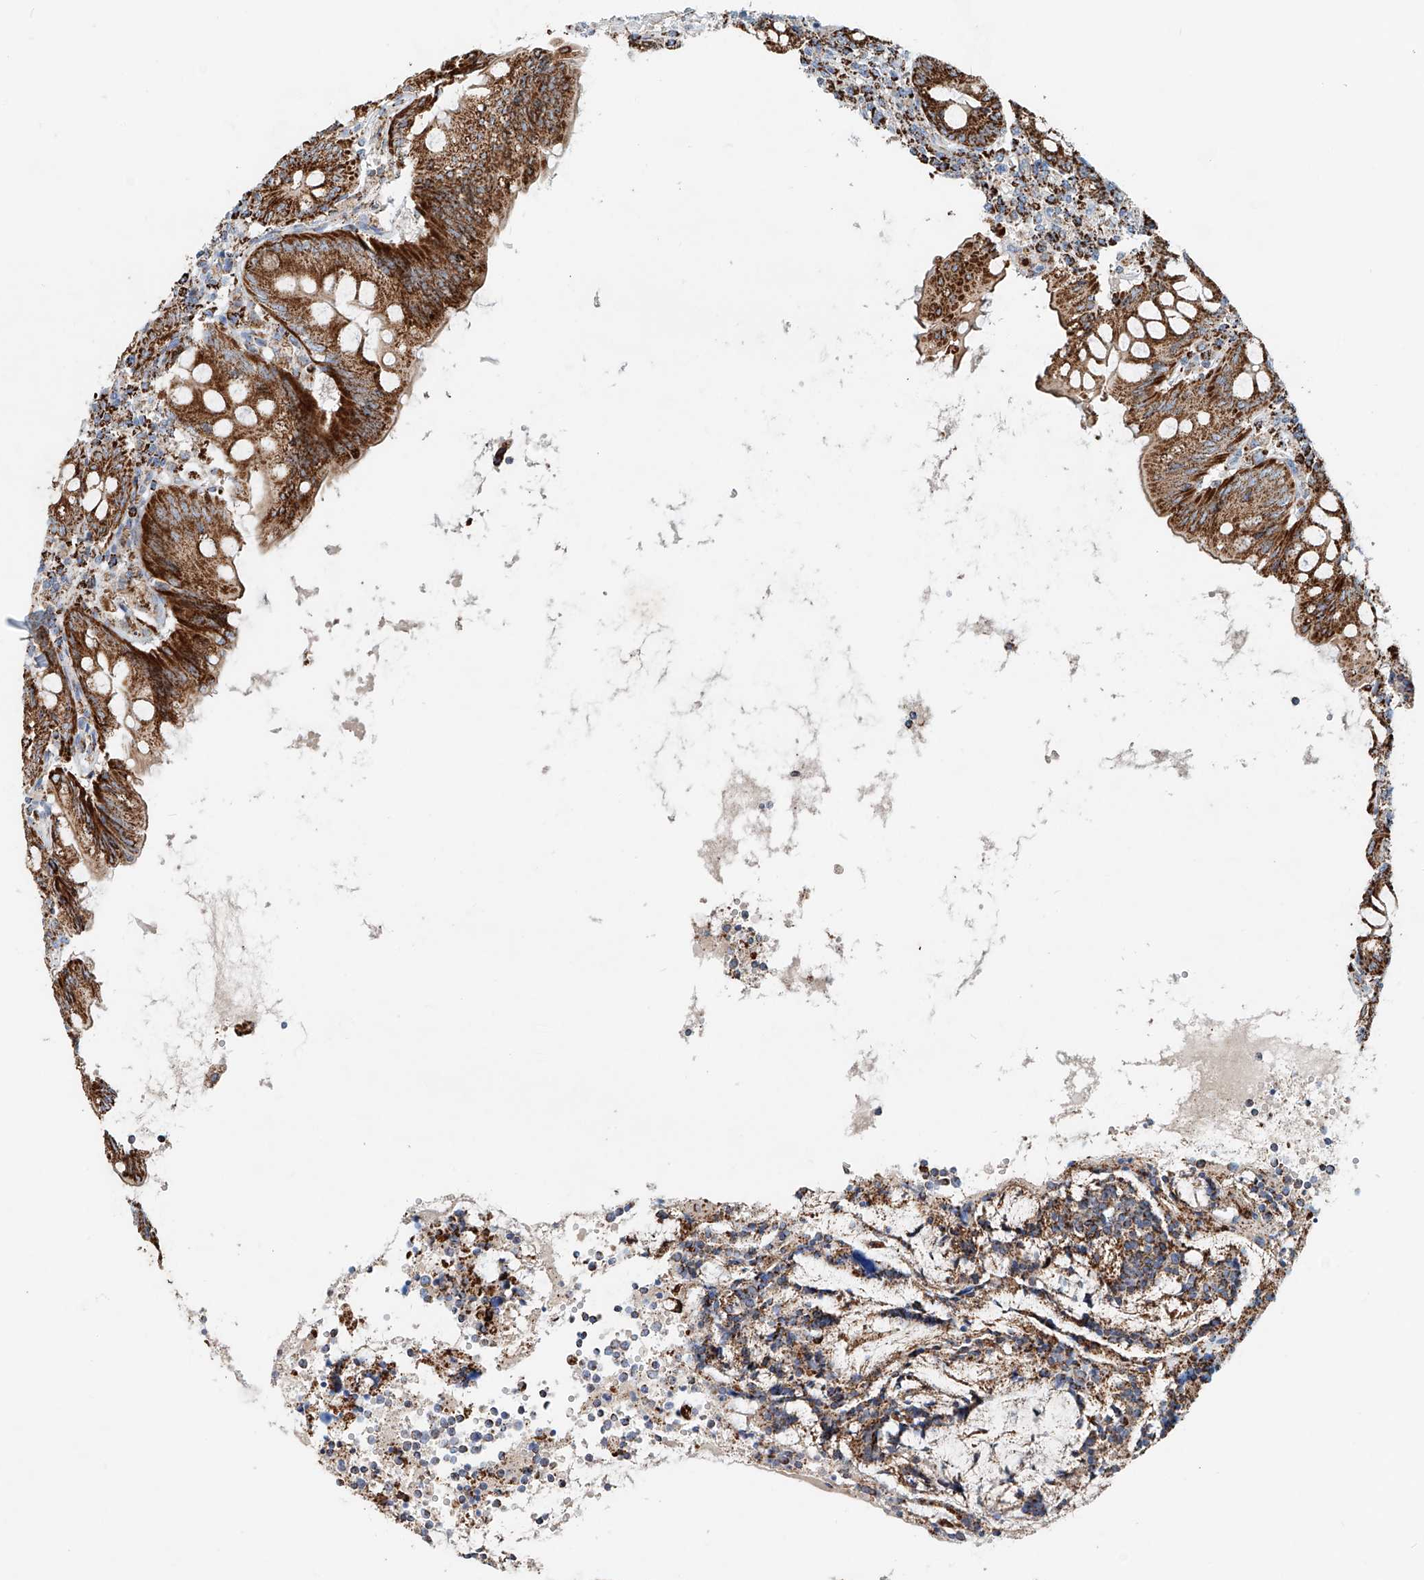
{"staining": {"intensity": "strong", "quantity": ">75%", "location": "cytoplasmic/membranous"}, "tissue": "appendix", "cell_type": "Glandular cells", "image_type": "normal", "snomed": [{"axis": "morphology", "description": "Normal tissue, NOS"}, {"axis": "topography", "description": "Appendix"}], "caption": "Approximately >75% of glandular cells in benign appendix display strong cytoplasmic/membranous protein positivity as visualized by brown immunohistochemical staining.", "gene": "CARD10", "patient": {"sex": "female", "age": 54}}